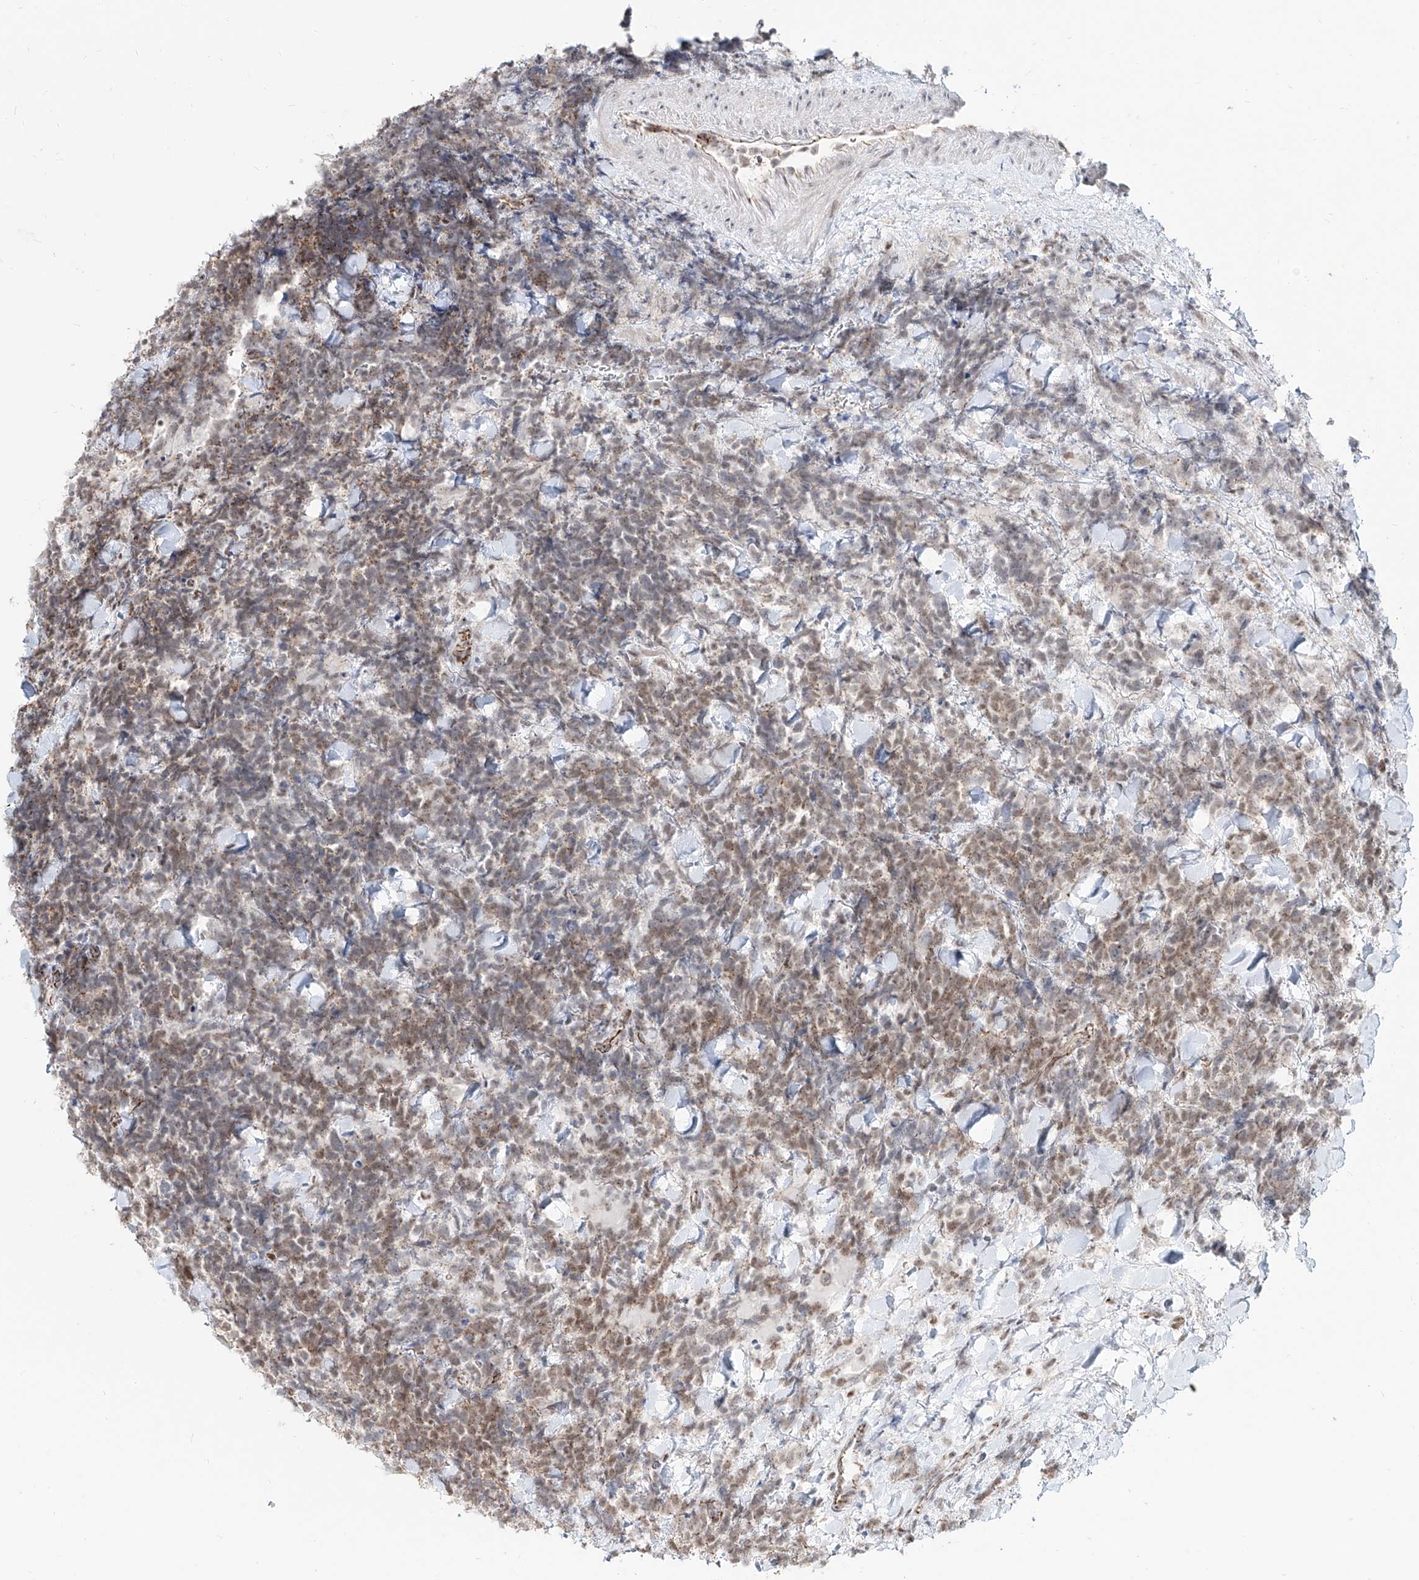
{"staining": {"intensity": "weak", "quantity": ">75%", "location": "cytoplasmic/membranous,nuclear"}, "tissue": "urothelial cancer", "cell_type": "Tumor cells", "image_type": "cancer", "snomed": [{"axis": "morphology", "description": "Urothelial carcinoma, High grade"}, {"axis": "topography", "description": "Urinary bladder"}], "caption": "A histopathology image of human urothelial cancer stained for a protein exhibits weak cytoplasmic/membranous and nuclear brown staining in tumor cells. (brown staining indicates protein expression, while blue staining denotes nuclei).", "gene": "ZNF710", "patient": {"sex": "female", "age": 82}}